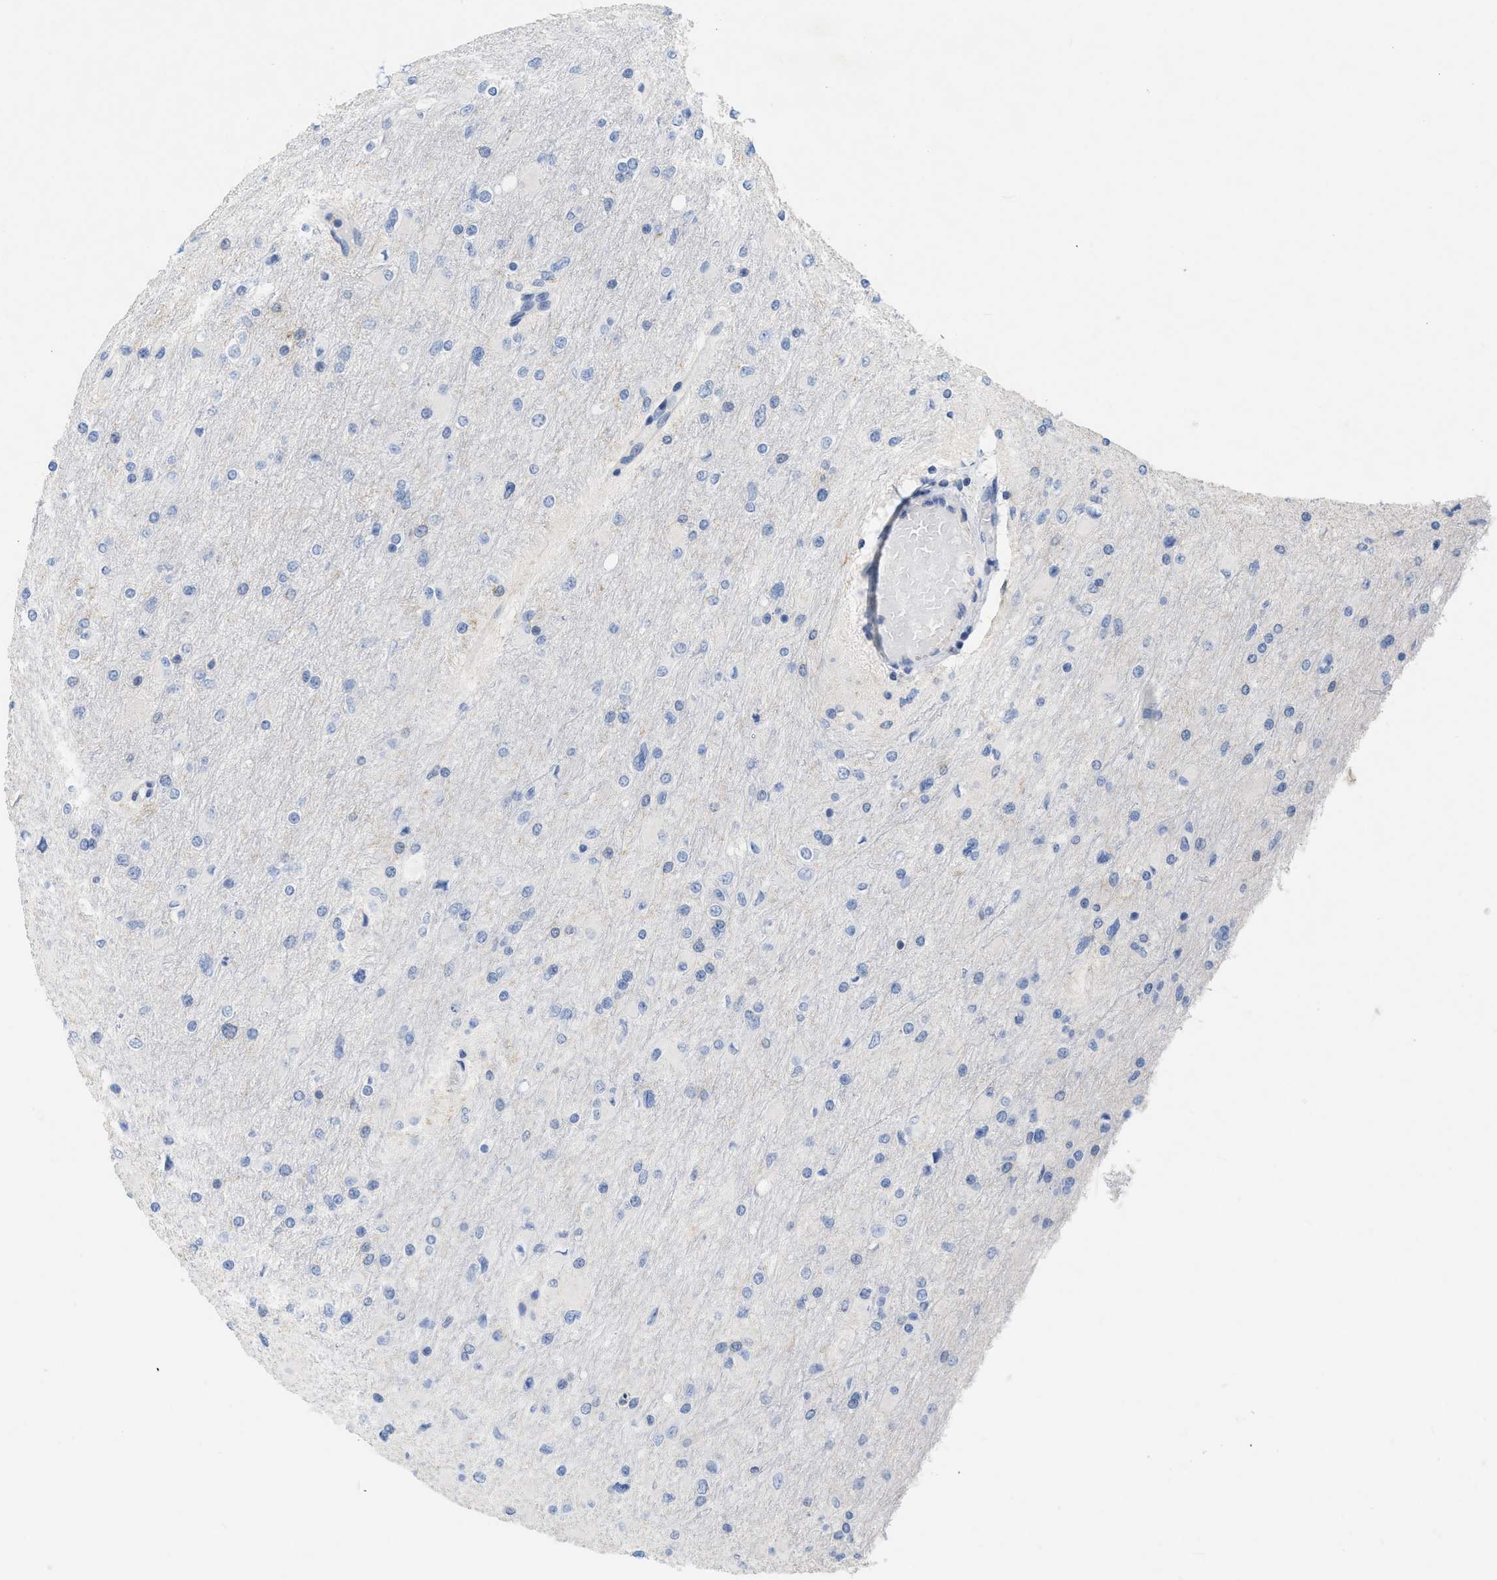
{"staining": {"intensity": "negative", "quantity": "none", "location": "none"}, "tissue": "glioma", "cell_type": "Tumor cells", "image_type": "cancer", "snomed": [{"axis": "morphology", "description": "Glioma, malignant, High grade"}, {"axis": "topography", "description": "Cerebral cortex"}], "caption": "IHC of malignant glioma (high-grade) displays no expression in tumor cells.", "gene": "TMEM131", "patient": {"sex": "female", "age": 36}}